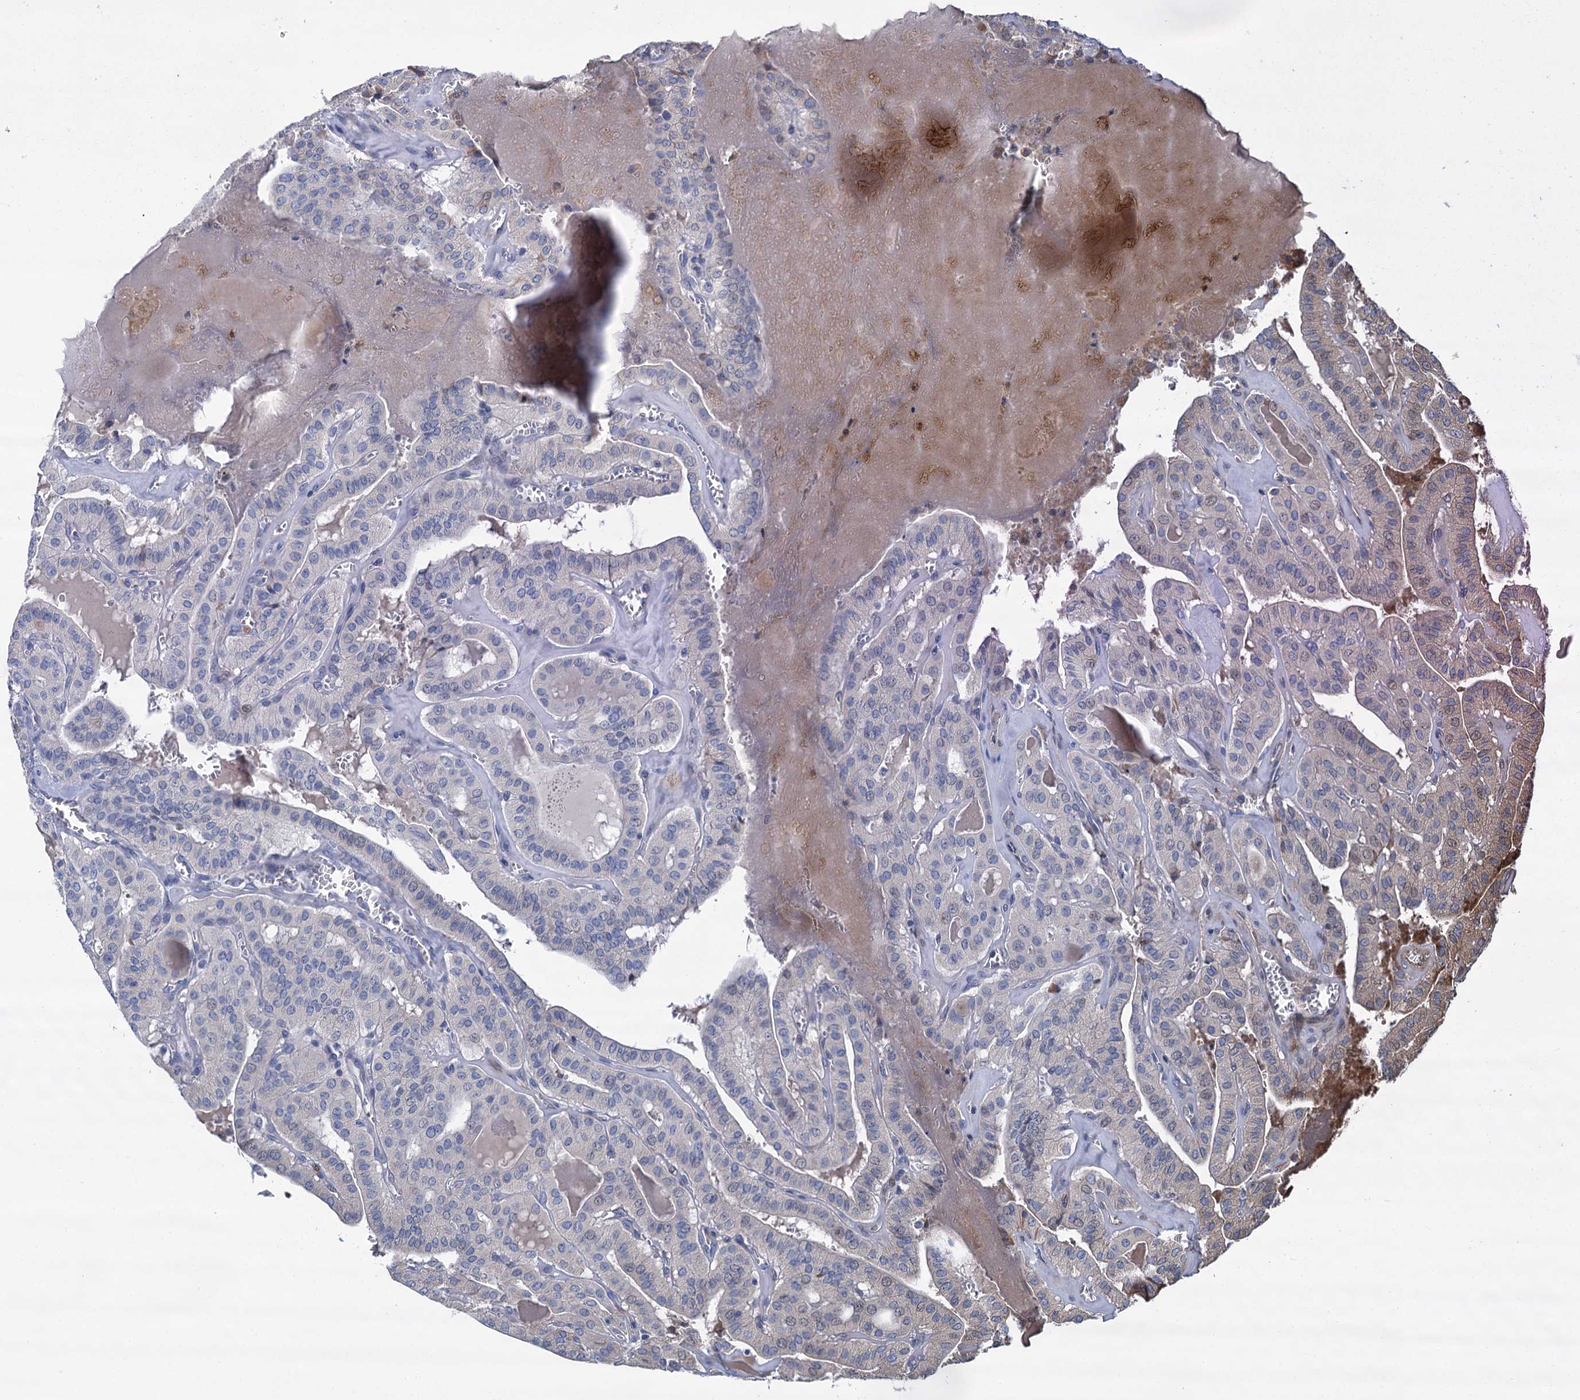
{"staining": {"intensity": "negative", "quantity": "none", "location": "none"}, "tissue": "thyroid cancer", "cell_type": "Tumor cells", "image_type": "cancer", "snomed": [{"axis": "morphology", "description": "Papillary adenocarcinoma, NOS"}, {"axis": "topography", "description": "Thyroid gland"}], "caption": "DAB (3,3'-diaminobenzidine) immunohistochemical staining of thyroid cancer (papillary adenocarcinoma) shows no significant staining in tumor cells.", "gene": "LINS1", "patient": {"sex": "male", "age": 52}}